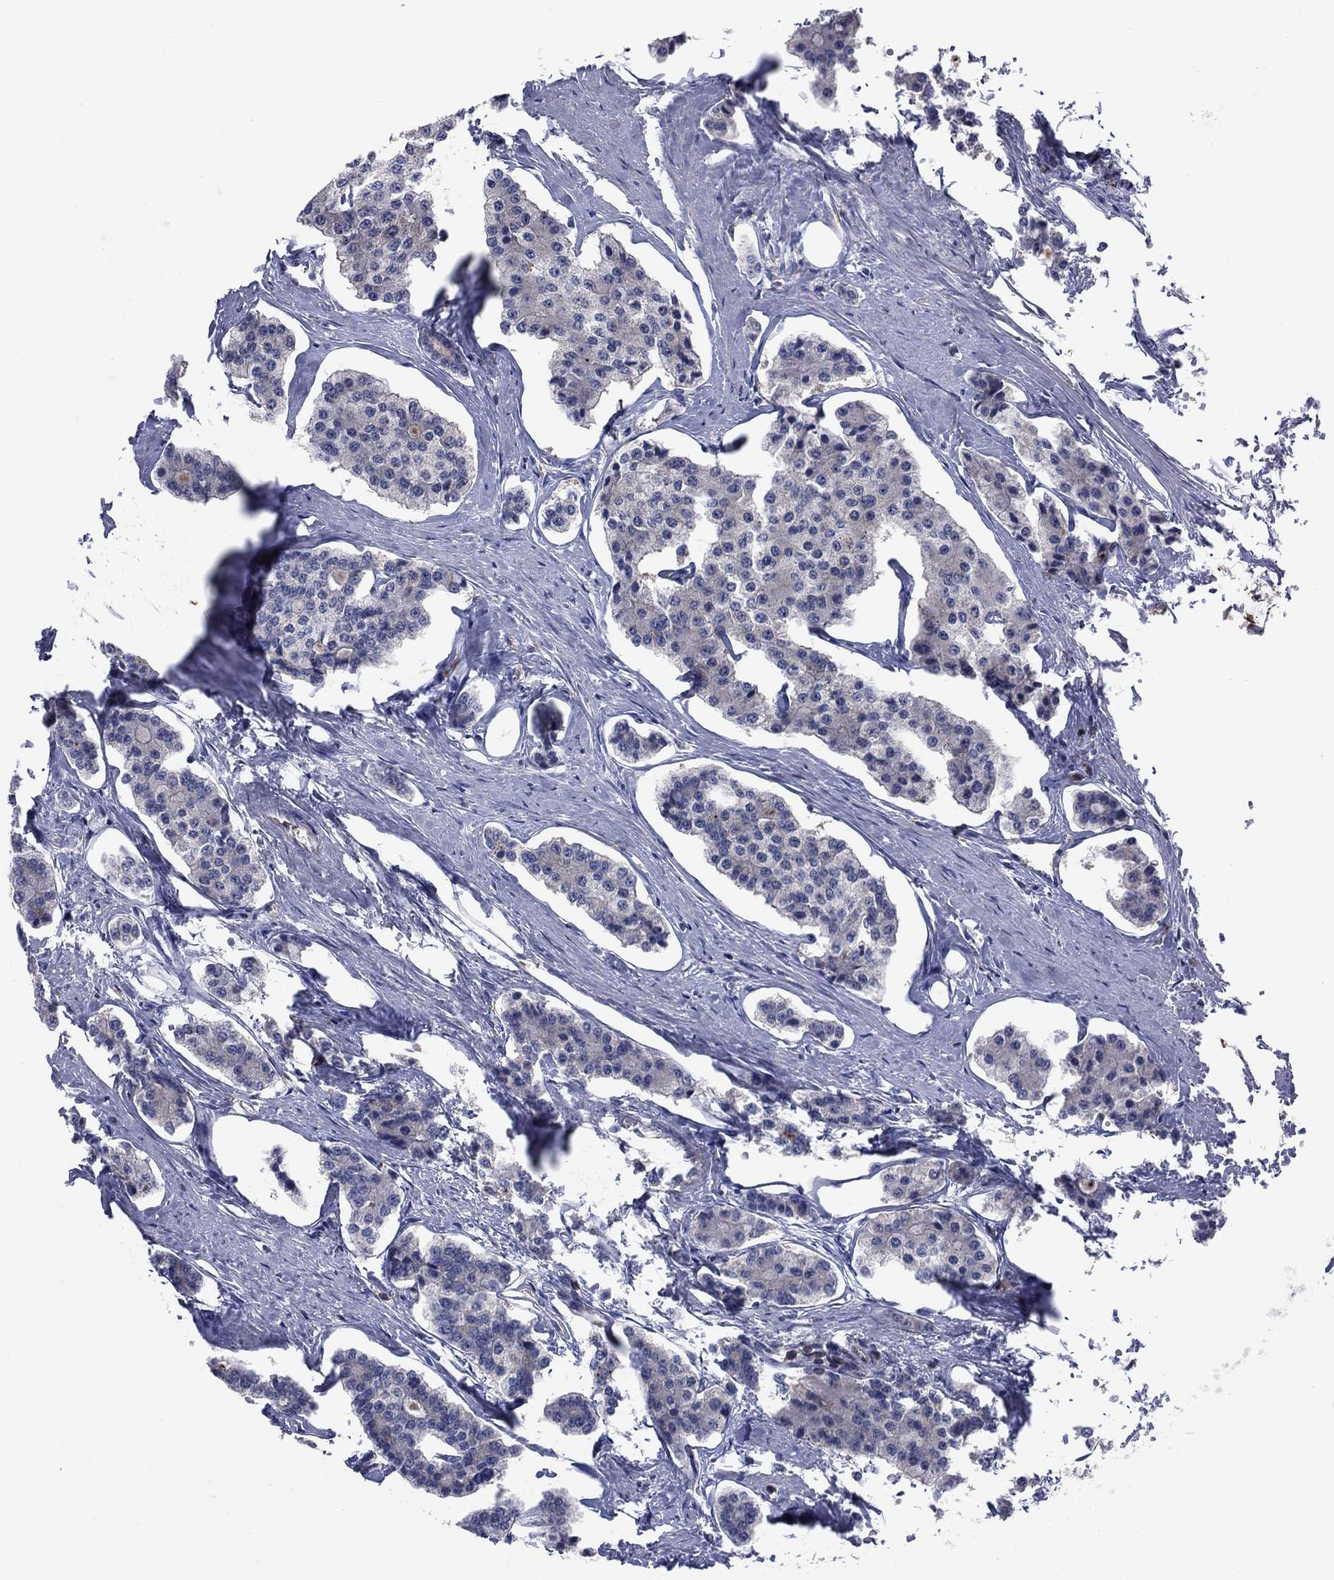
{"staining": {"intensity": "negative", "quantity": "none", "location": "none"}, "tissue": "carcinoid", "cell_type": "Tumor cells", "image_type": "cancer", "snomed": [{"axis": "morphology", "description": "Carcinoid, malignant, NOS"}, {"axis": "topography", "description": "Small intestine"}], "caption": "A high-resolution image shows immunohistochemistry (IHC) staining of carcinoid (malignant), which reveals no significant staining in tumor cells. (Stains: DAB (3,3'-diaminobenzidine) immunohistochemistry with hematoxylin counter stain, Microscopy: brightfield microscopy at high magnification).", "gene": "PVR", "patient": {"sex": "female", "age": 65}}